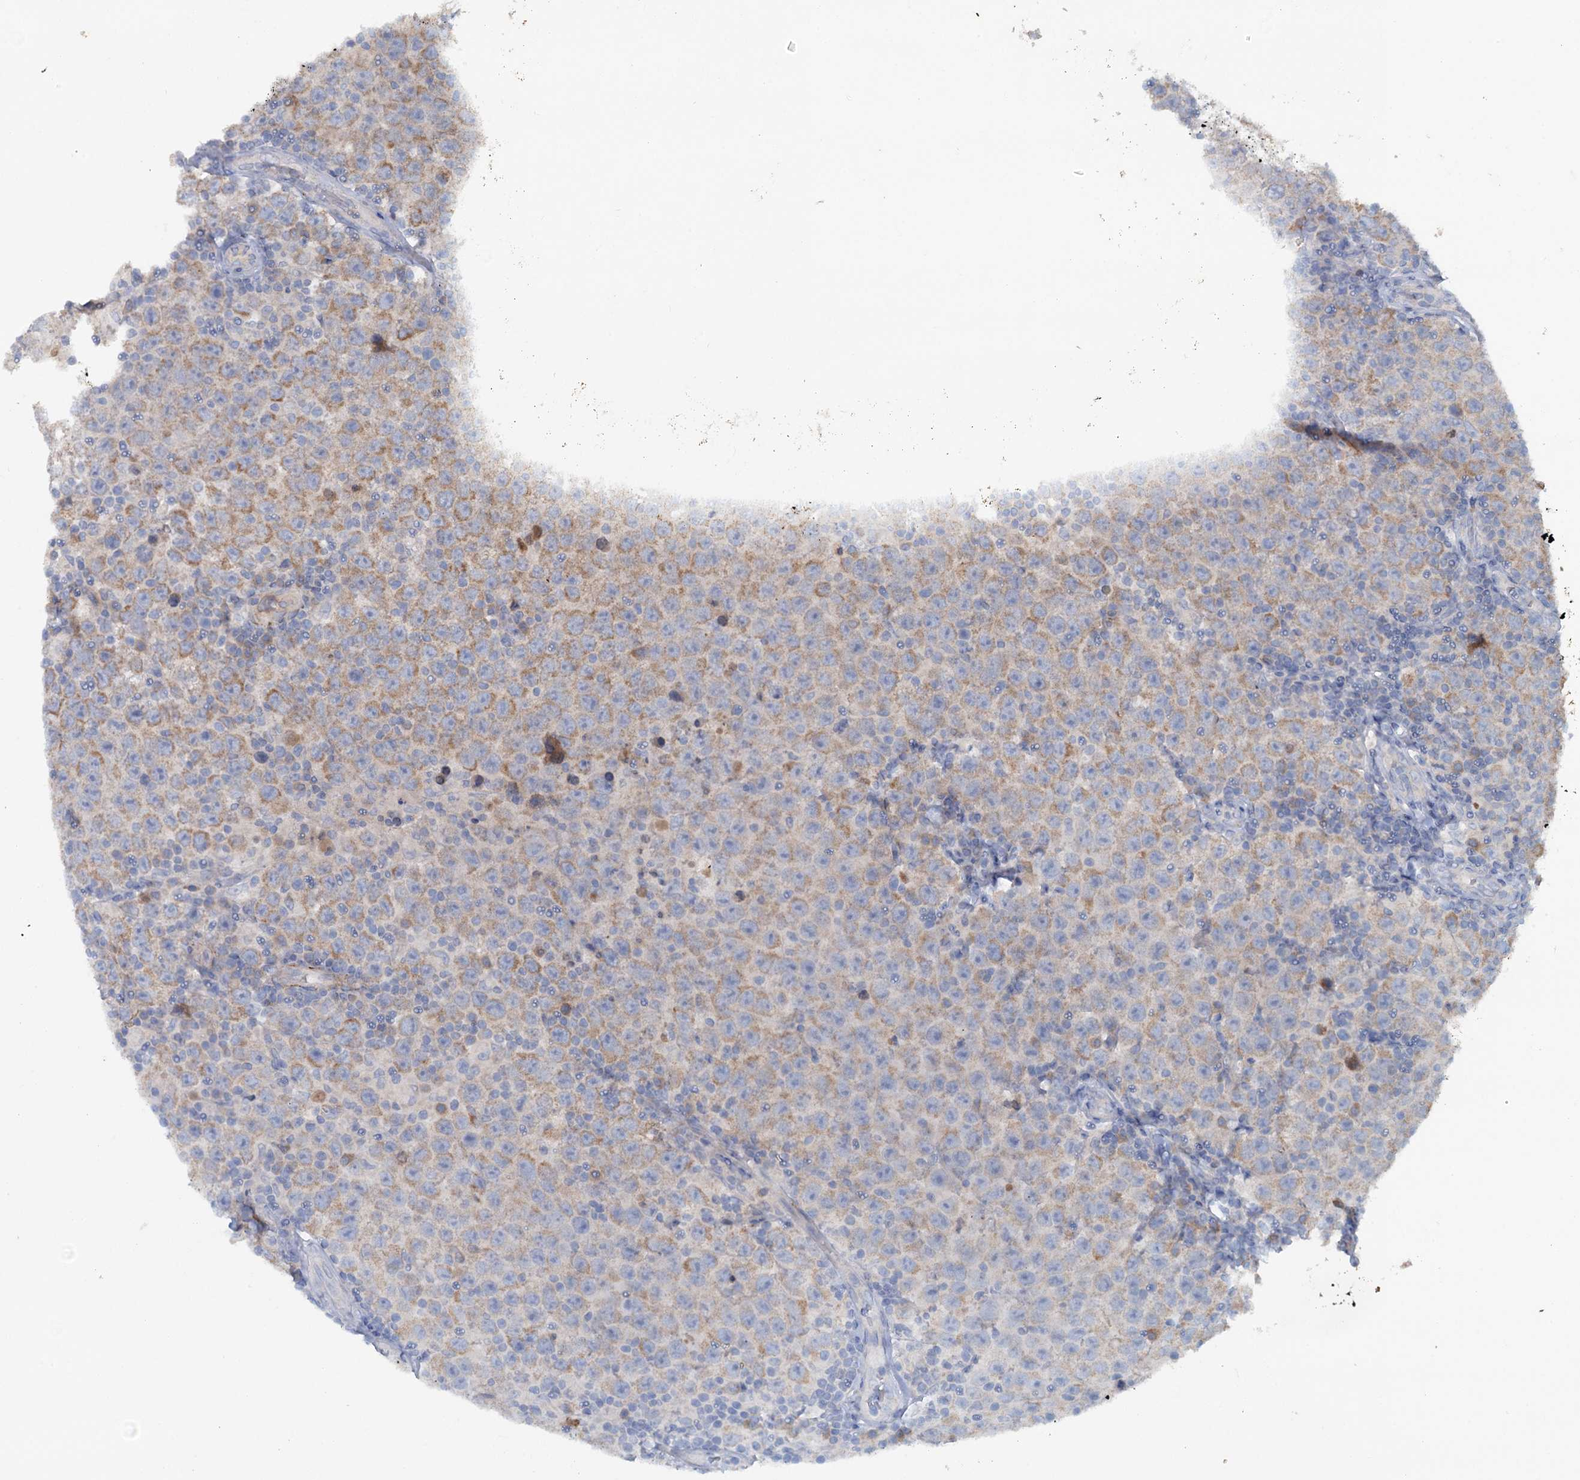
{"staining": {"intensity": "weak", "quantity": "25%-75%", "location": "cytoplasmic/membranous"}, "tissue": "testis cancer", "cell_type": "Tumor cells", "image_type": "cancer", "snomed": [{"axis": "morphology", "description": "Normal tissue, NOS"}, {"axis": "morphology", "description": "Urothelial carcinoma, High grade"}, {"axis": "morphology", "description": "Seminoma, NOS"}, {"axis": "morphology", "description": "Carcinoma, Embryonal, NOS"}, {"axis": "topography", "description": "Urinary bladder"}, {"axis": "topography", "description": "Testis"}], "caption": "Immunohistochemistry (DAB (3,3'-diaminobenzidine)) staining of seminoma (testis) demonstrates weak cytoplasmic/membranous protein positivity in approximately 25%-75% of tumor cells.", "gene": "FUNDC1", "patient": {"sex": "male", "age": 41}}